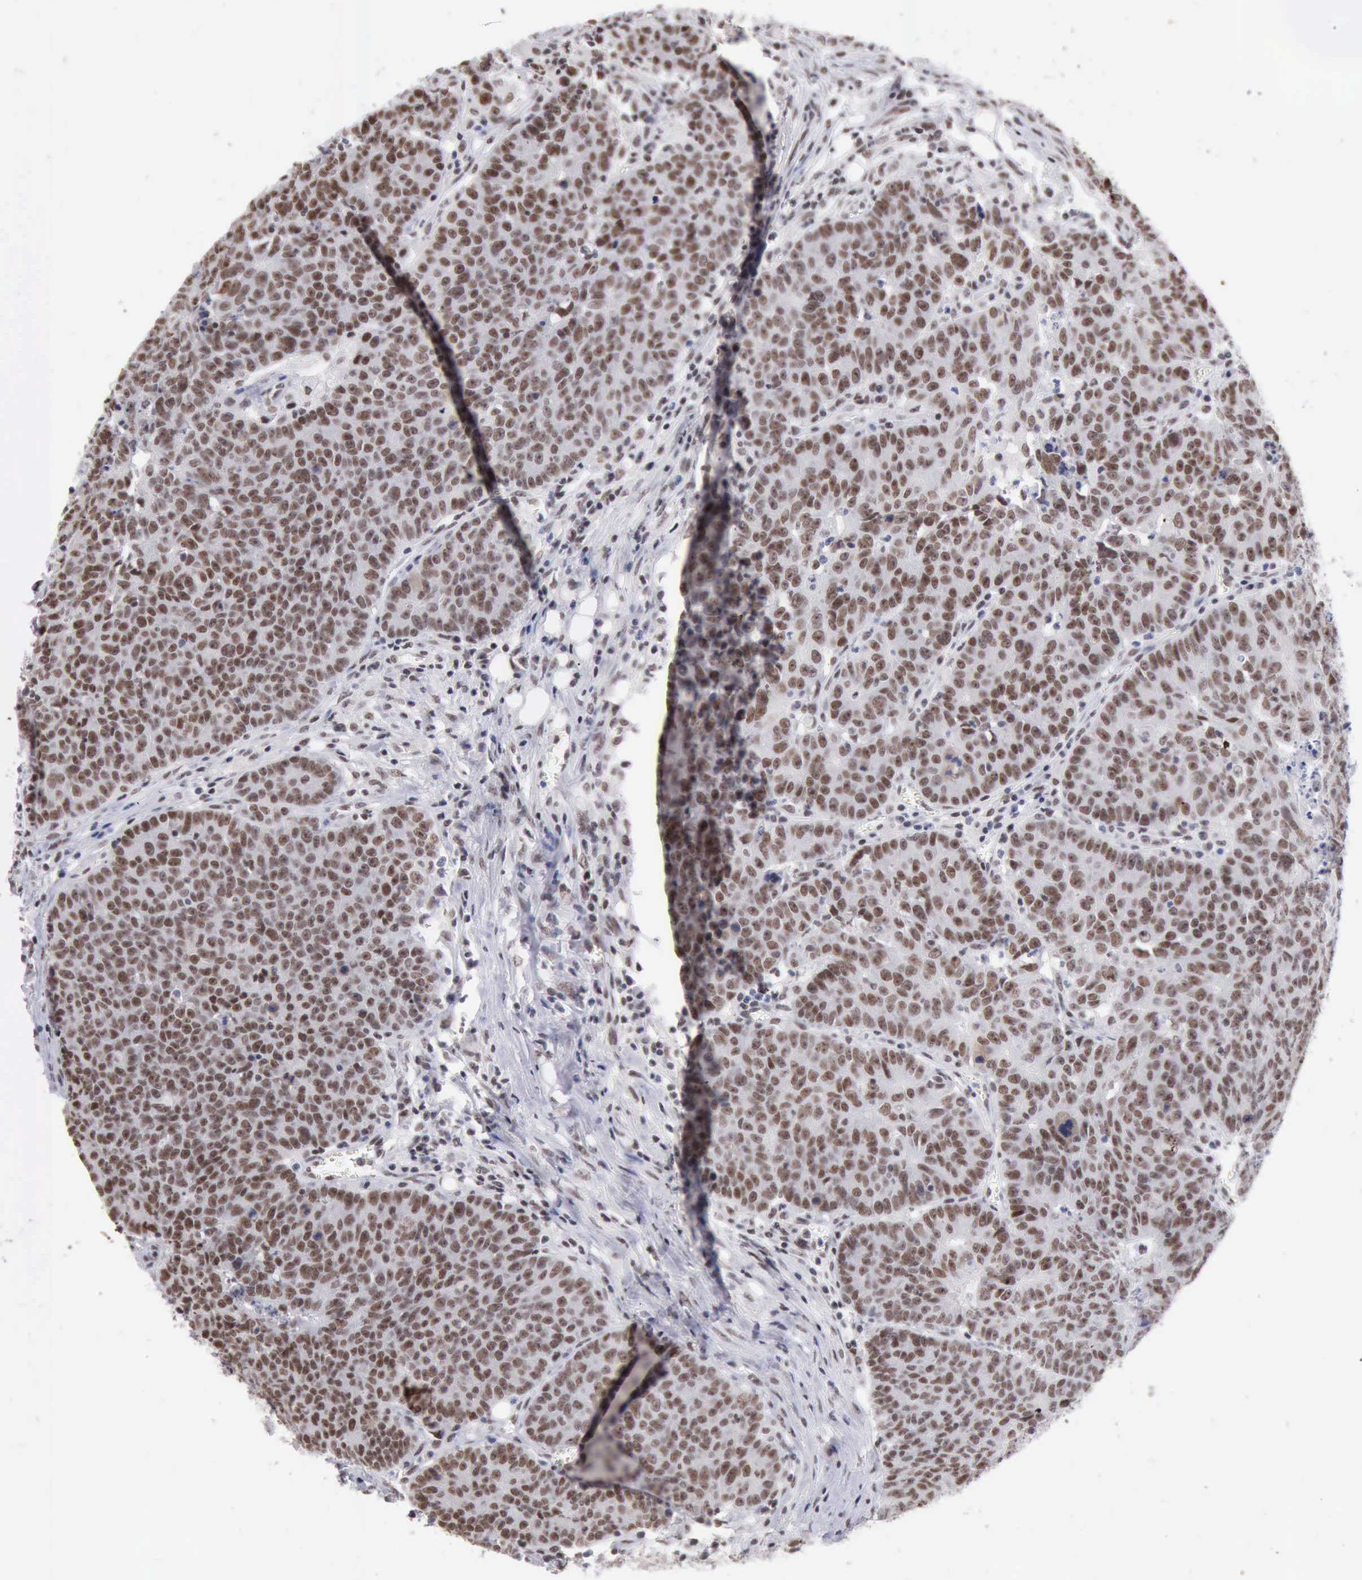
{"staining": {"intensity": "moderate", "quantity": ">75%", "location": "nuclear"}, "tissue": "colorectal cancer", "cell_type": "Tumor cells", "image_type": "cancer", "snomed": [{"axis": "morphology", "description": "Adenocarcinoma, NOS"}, {"axis": "topography", "description": "Colon"}], "caption": "This histopathology image reveals colorectal cancer (adenocarcinoma) stained with immunohistochemistry (IHC) to label a protein in brown. The nuclear of tumor cells show moderate positivity for the protein. Nuclei are counter-stained blue.", "gene": "TAF1", "patient": {"sex": "female", "age": 53}}